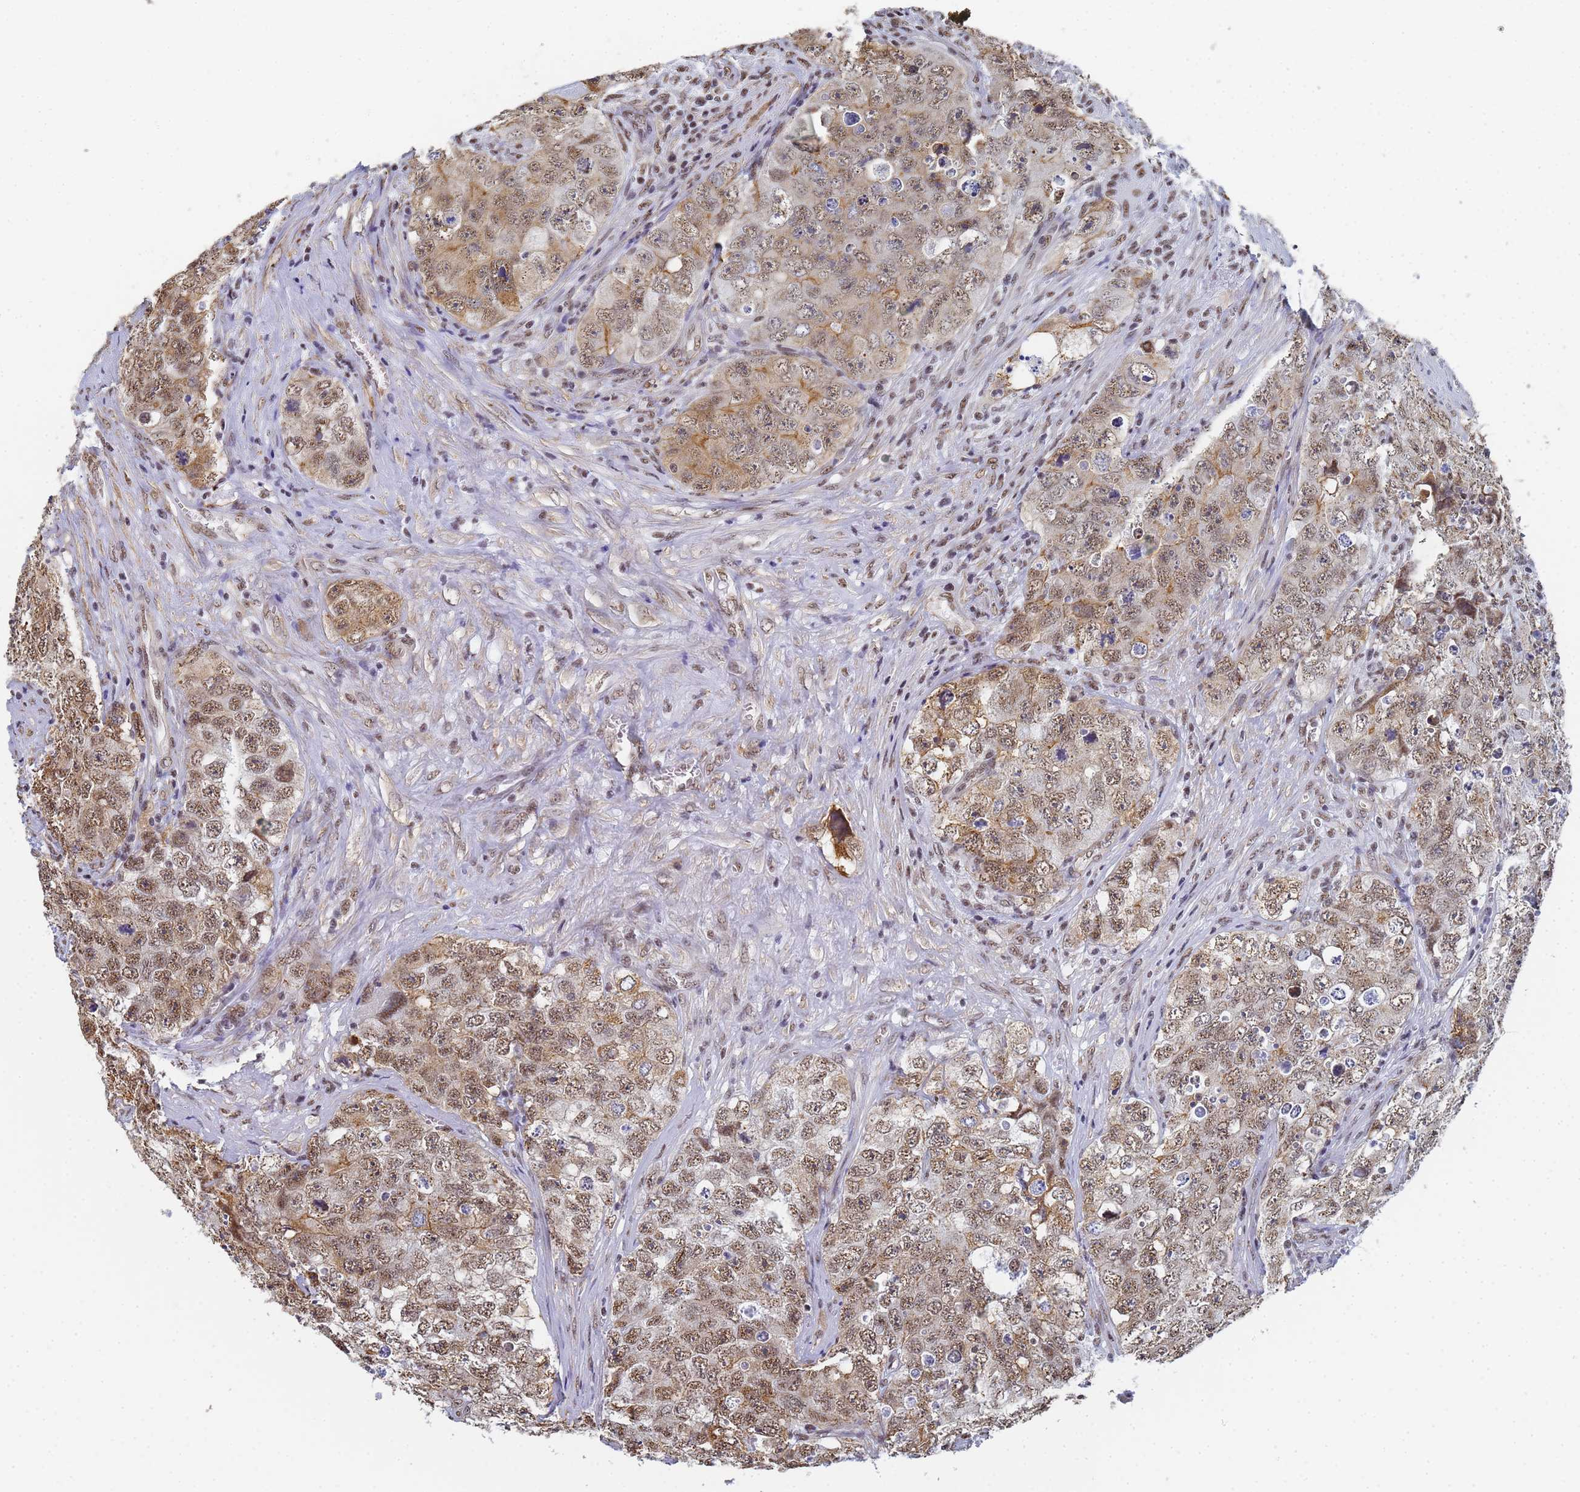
{"staining": {"intensity": "moderate", "quantity": ">75%", "location": "cytoplasmic/membranous,nuclear"}, "tissue": "testis cancer", "cell_type": "Tumor cells", "image_type": "cancer", "snomed": [{"axis": "morphology", "description": "Seminoma, NOS"}, {"axis": "morphology", "description": "Carcinoma, Embryonal, NOS"}, {"axis": "topography", "description": "Testis"}], "caption": "Immunohistochemical staining of human testis cancer (seminoma) reveals medium levels of moderate cytoplasmic/membranous and nuclear staining in approximately >75% of tumor cells.", "gene": "PRRT4", "patient": {"sex": "male", "age": 43}}